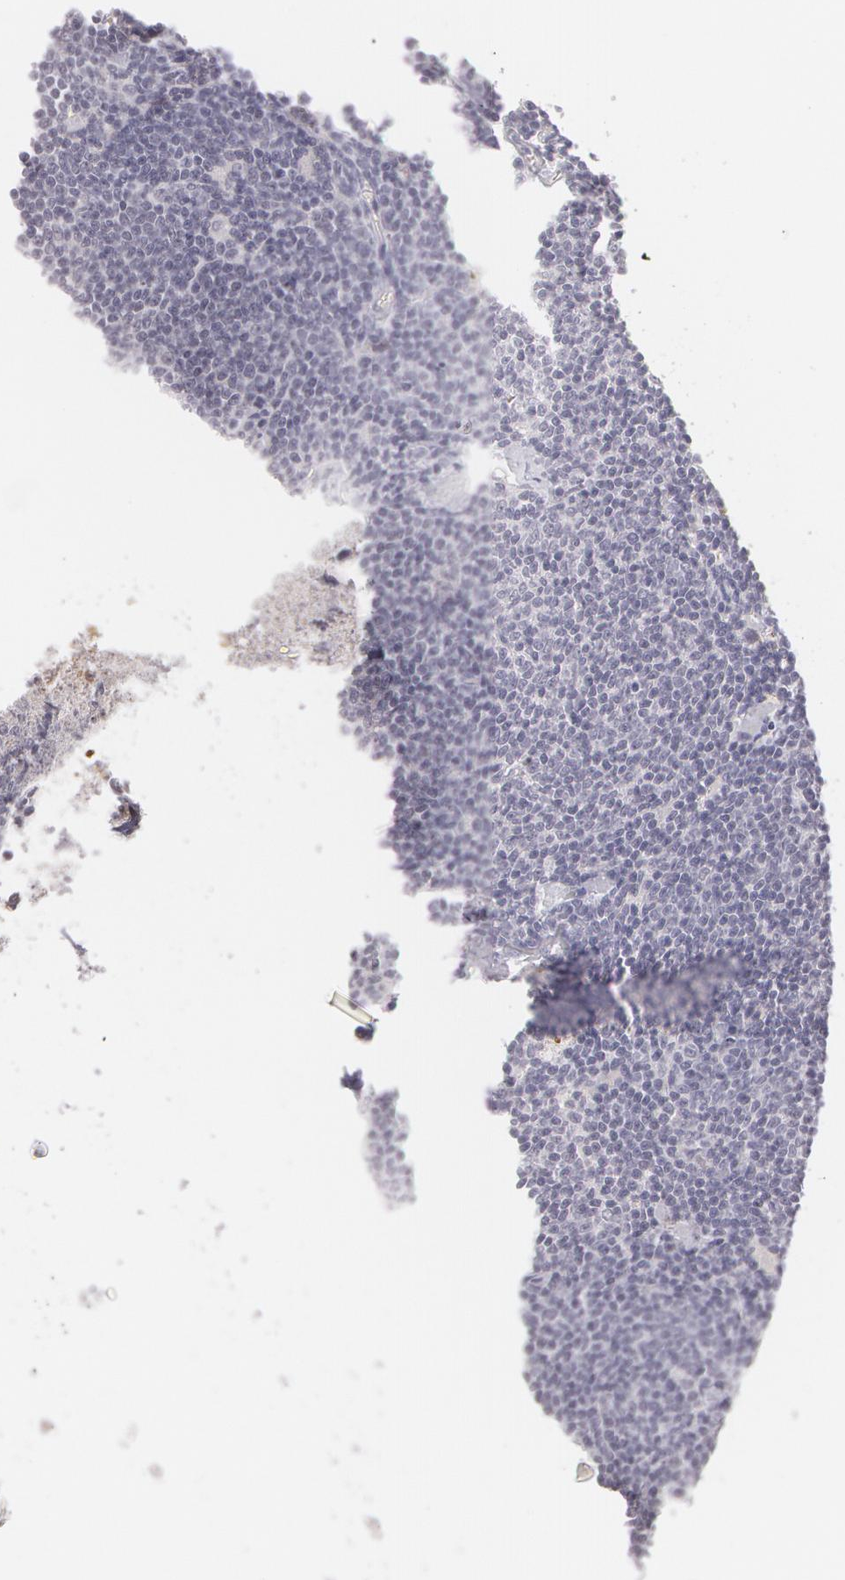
{"staining": {"intensity": "negative", "quantity": "none", "location": "none"}, "tissue": "lymphoma", "cell_type": "Tumor cells", "image_type": "cancer", "snomed": [{"axis": "morphology", "description": "Malignant lymphoma, non-Hodgkin's type, Low grade"}, {"axis": "topography", "description": "Lymph node"}], "caption": "An image of human low-grade malignant lymphoma, non-Hodgkin's type is negative for staining in tumor cells.", "gene": "LBP", "patient": {"sex": "male", "age": 65}}